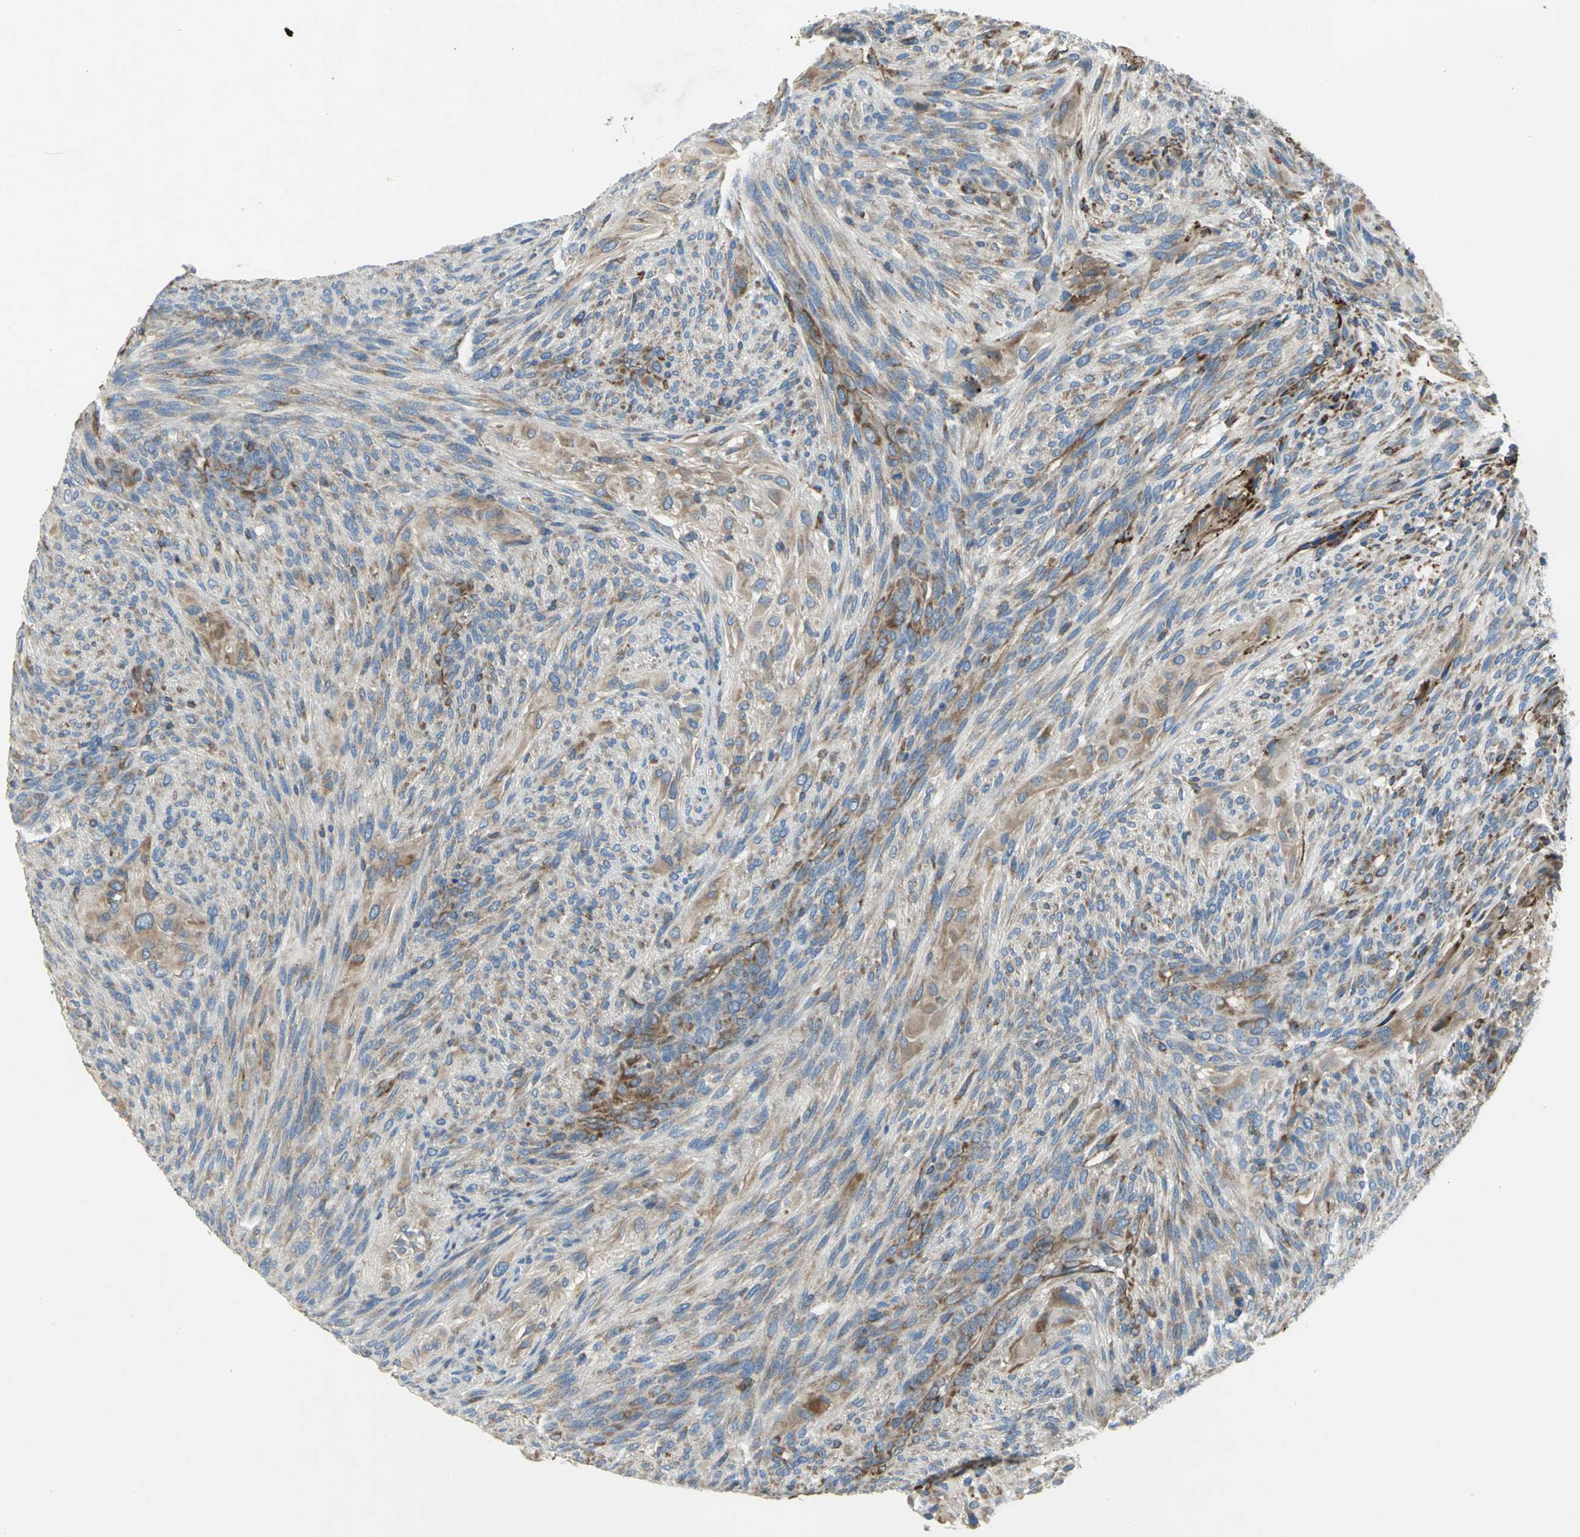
{"staining": {"intensity": "moderate", "quantity": ">75%", "location": "cytoplasmic/membranous"}, "tissue": "glioma", "cell_type": "Tumor cells", "image_type": "cancer", "snomed": [{"axis": "morphology", "description": "Glioma, malignant, High grade"}, {"axis": "topography", "description": "Cerebral cortex"}], "caption": "Tumor cells show moderate cytoplasmic/membranous expression in about >75% of cells in high-grade glioma (malignant).", "gene": "TULP4", "patient": {"sex": "female", "age": 55}}